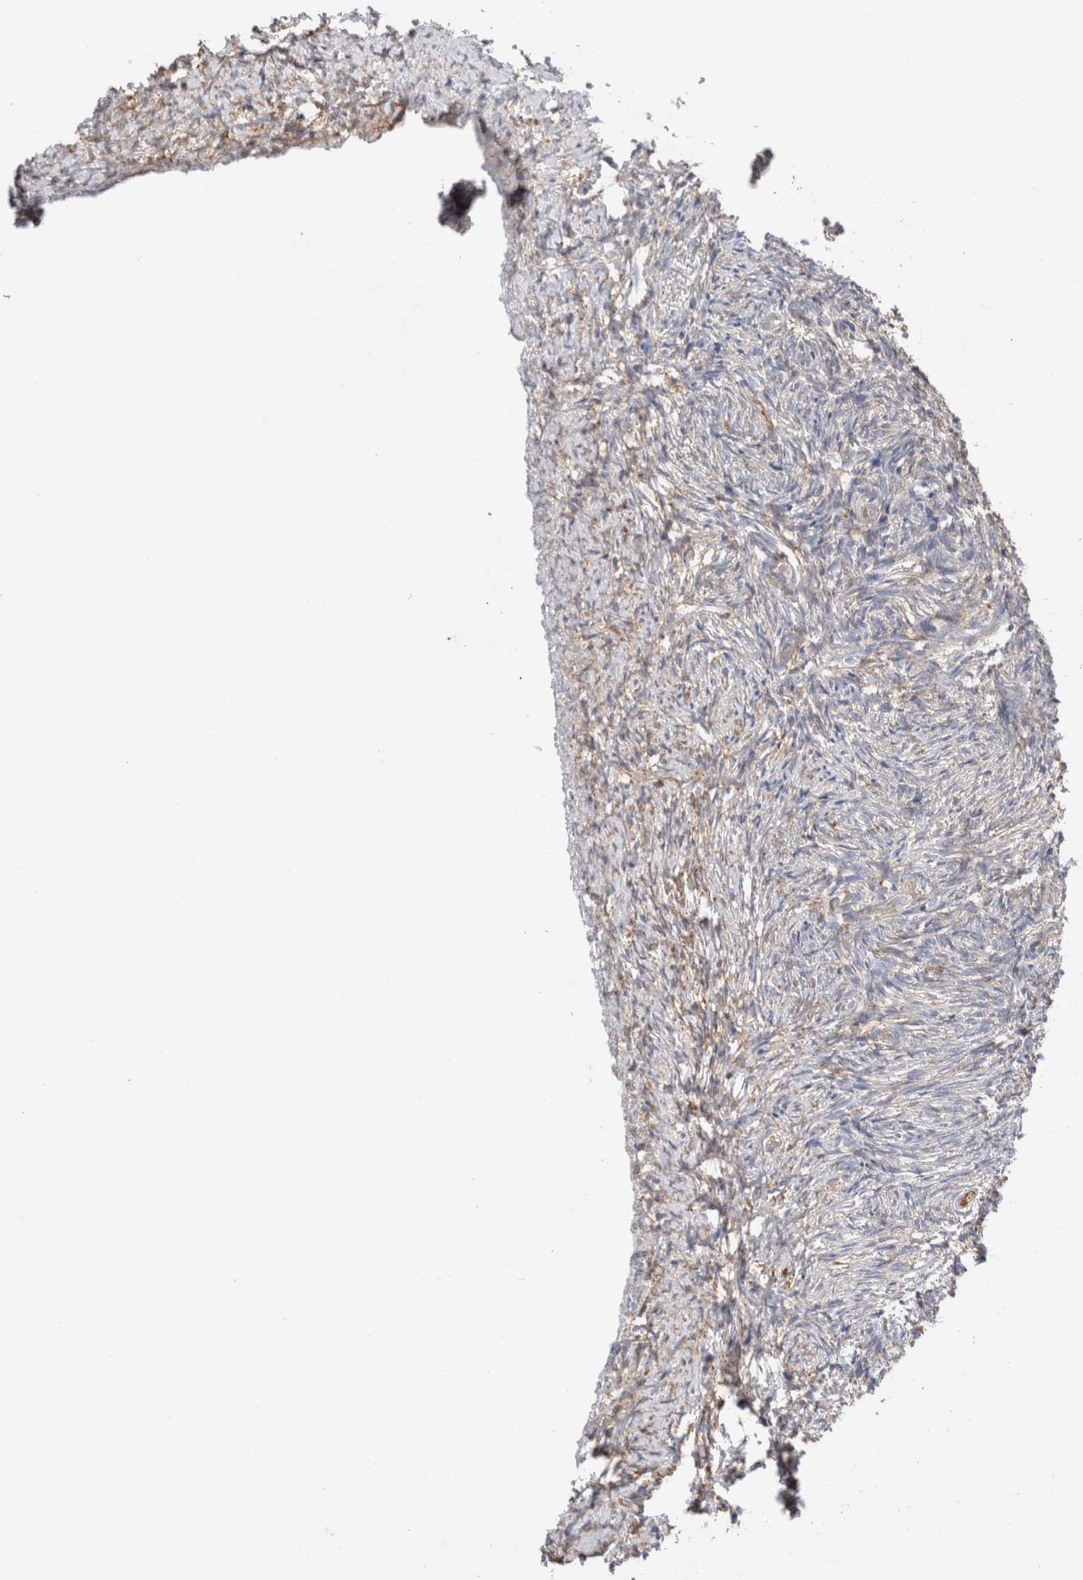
{"staining": {"intensity": "negative", "quantity": "none", "location": "none"}, "tissue": "ovary", "cell_type": "Follicle cells", "image_type": "normal", "snomed": [{"axis": "morphology", "description": "Normal tissue, NOS"}, {"axis": "topography", "description": "Ovary"}], "caption": "The image shows no significant staining in follicle cells of ovary. Nuclei are stained in blue.", "gene": "CAPN2", "patient": {"sex": "female", "age": 41}}